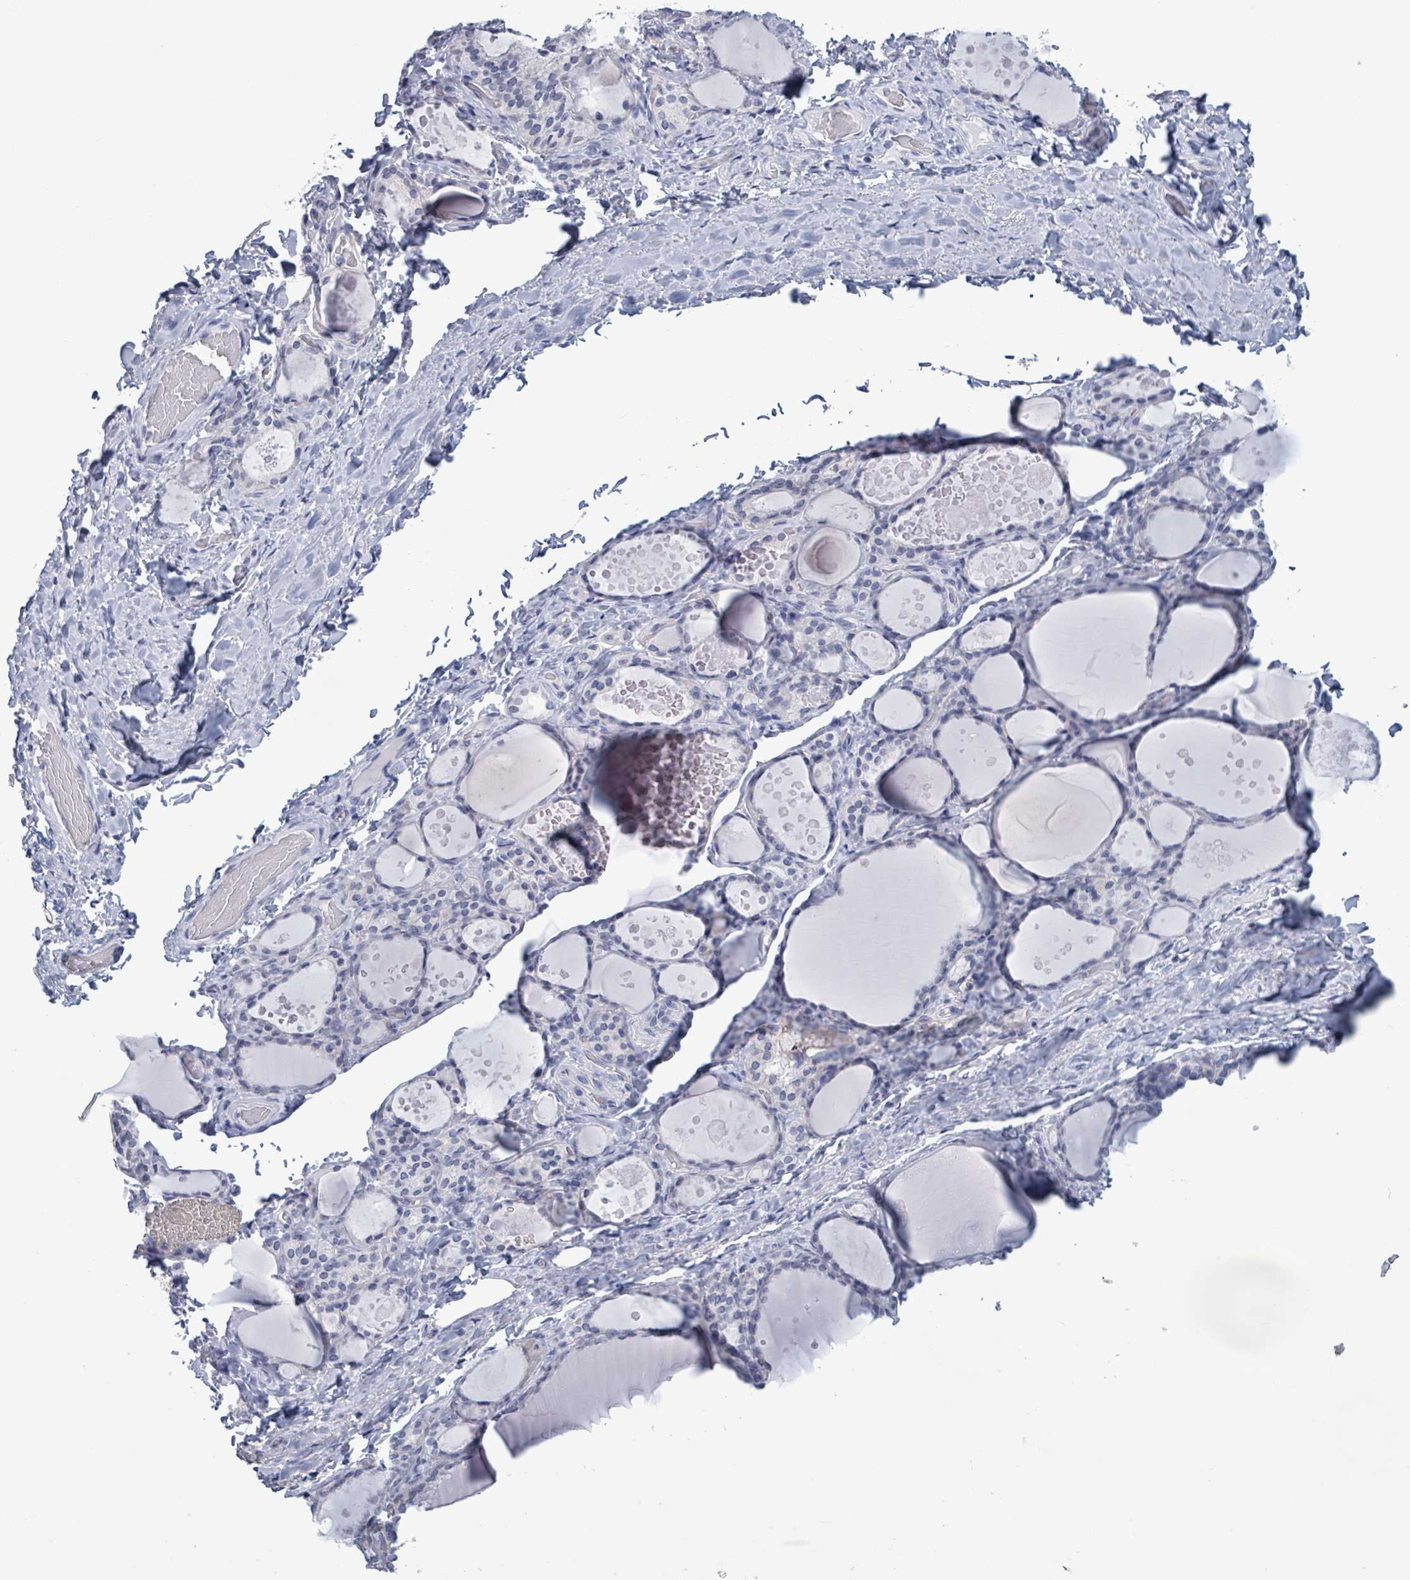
{"staining": {"intensity": "negative", "quantity": "none", "location": "none"}, "tissue": "thyroid gland", "cell_type": "Glandular cells", "image_type": "normal", "snomed": [{"axis": "morphology", "description": "Normal tissue, NOS"}, {"axis": "topography", "description": "Thyroid gland"}], "caption": "The histopathology image shows no staining of glandular cells in unremarkable thyroid gland. (DAB (3,3'-diaminobenzidine) immunohistochemistry (IHC), high magnification).", "gene": "BSG", "patient": {"sex": "female", "age": 46}}